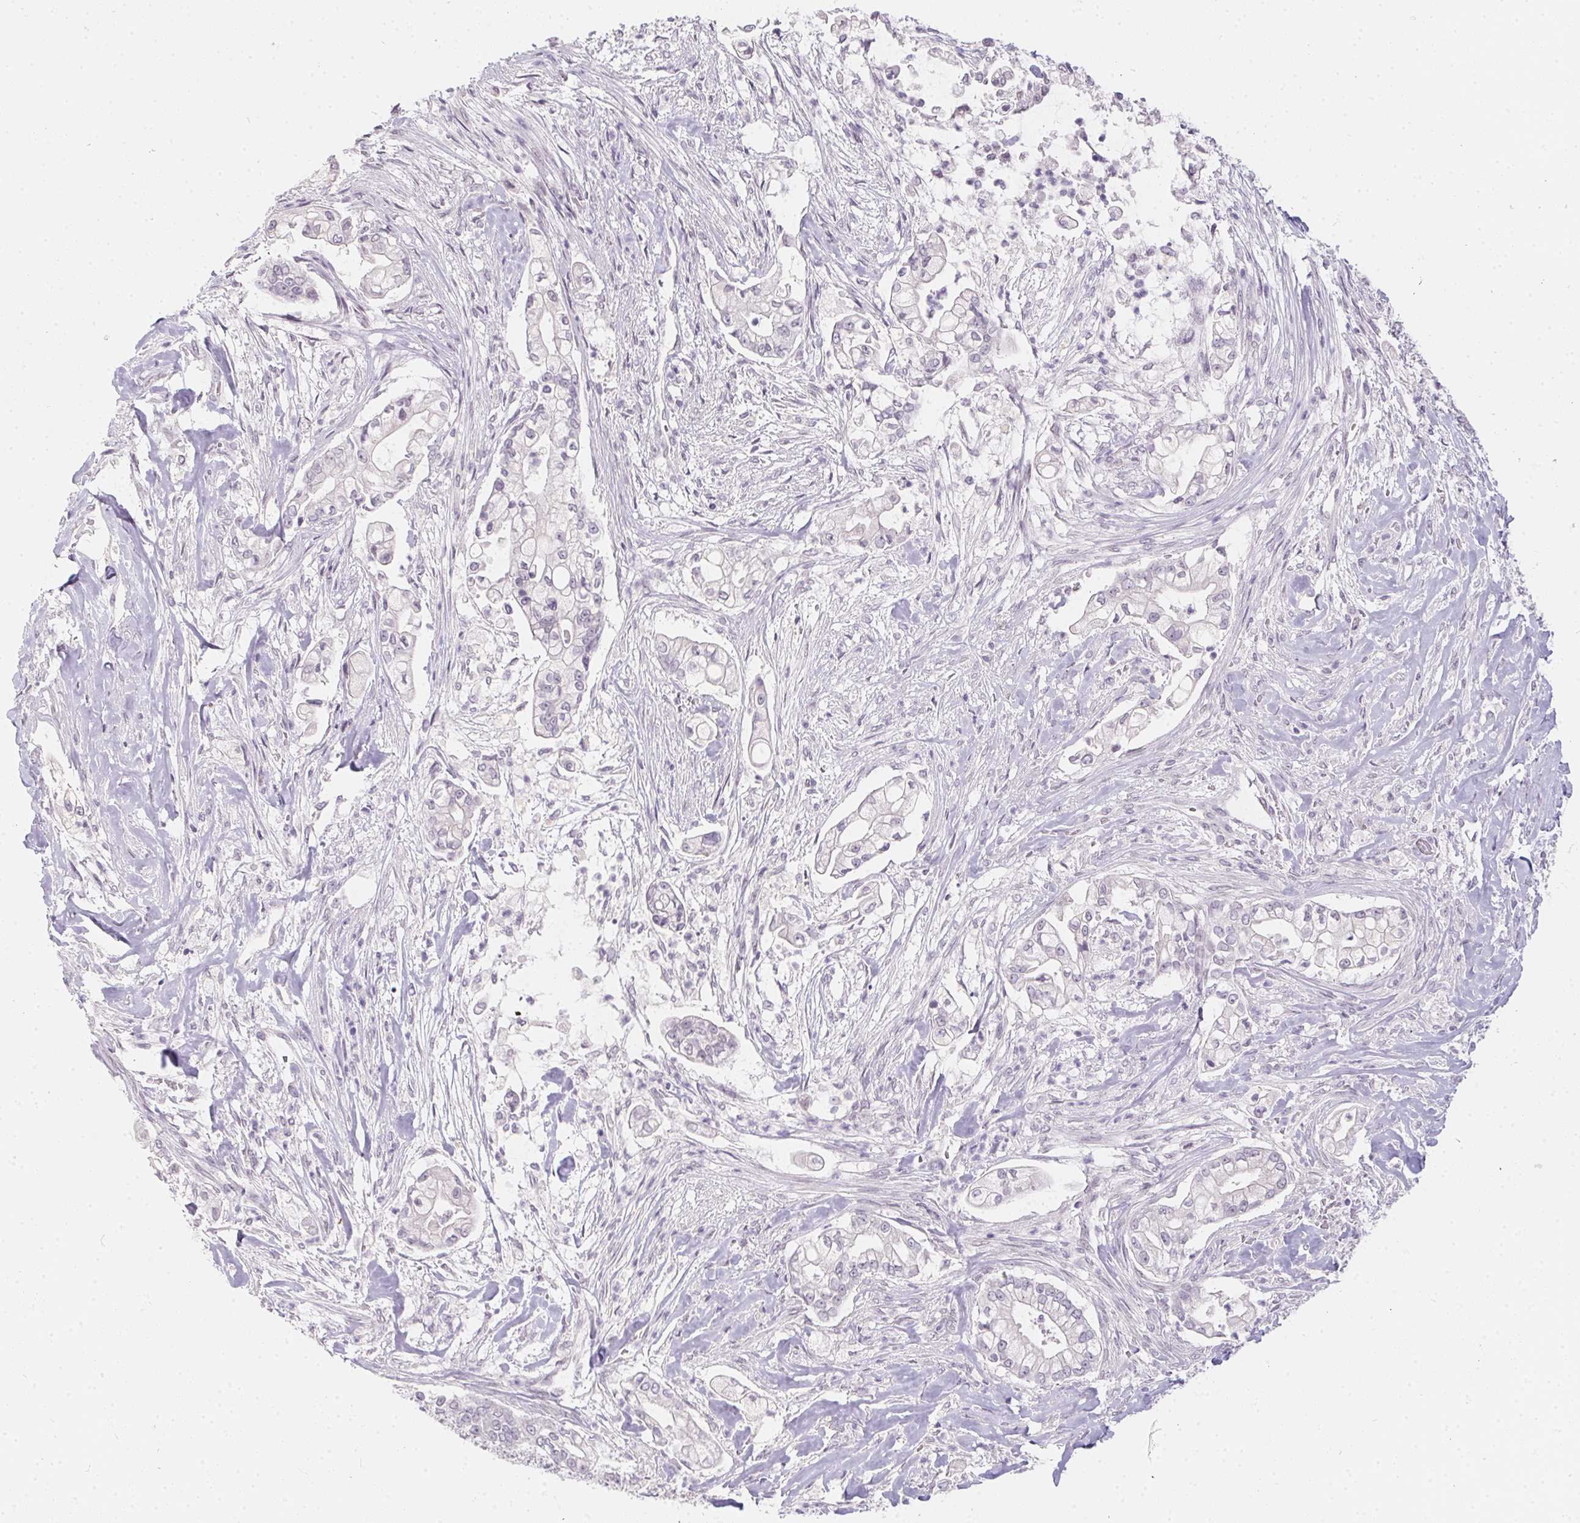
{"staining": {"intensity": "negative", "quantity": "none", "location": "none"}, "tissue": "pancreatic cancer", "cell_type": "Tumor cells", "image_type": "cancer", "snomed": [{"axis": "morphology", "description": "Adenocarcinoma, NOS"}, {"axis": "topography", "description": "Pancreas"}], "caption": "This is an immunohistochemistry (IHC) micrograph of human pancreatic adenocarcinoma. There is no positivity in tumor cells.", "gene": "MORC1", "patient": {"sex": "female", "age": 69}}